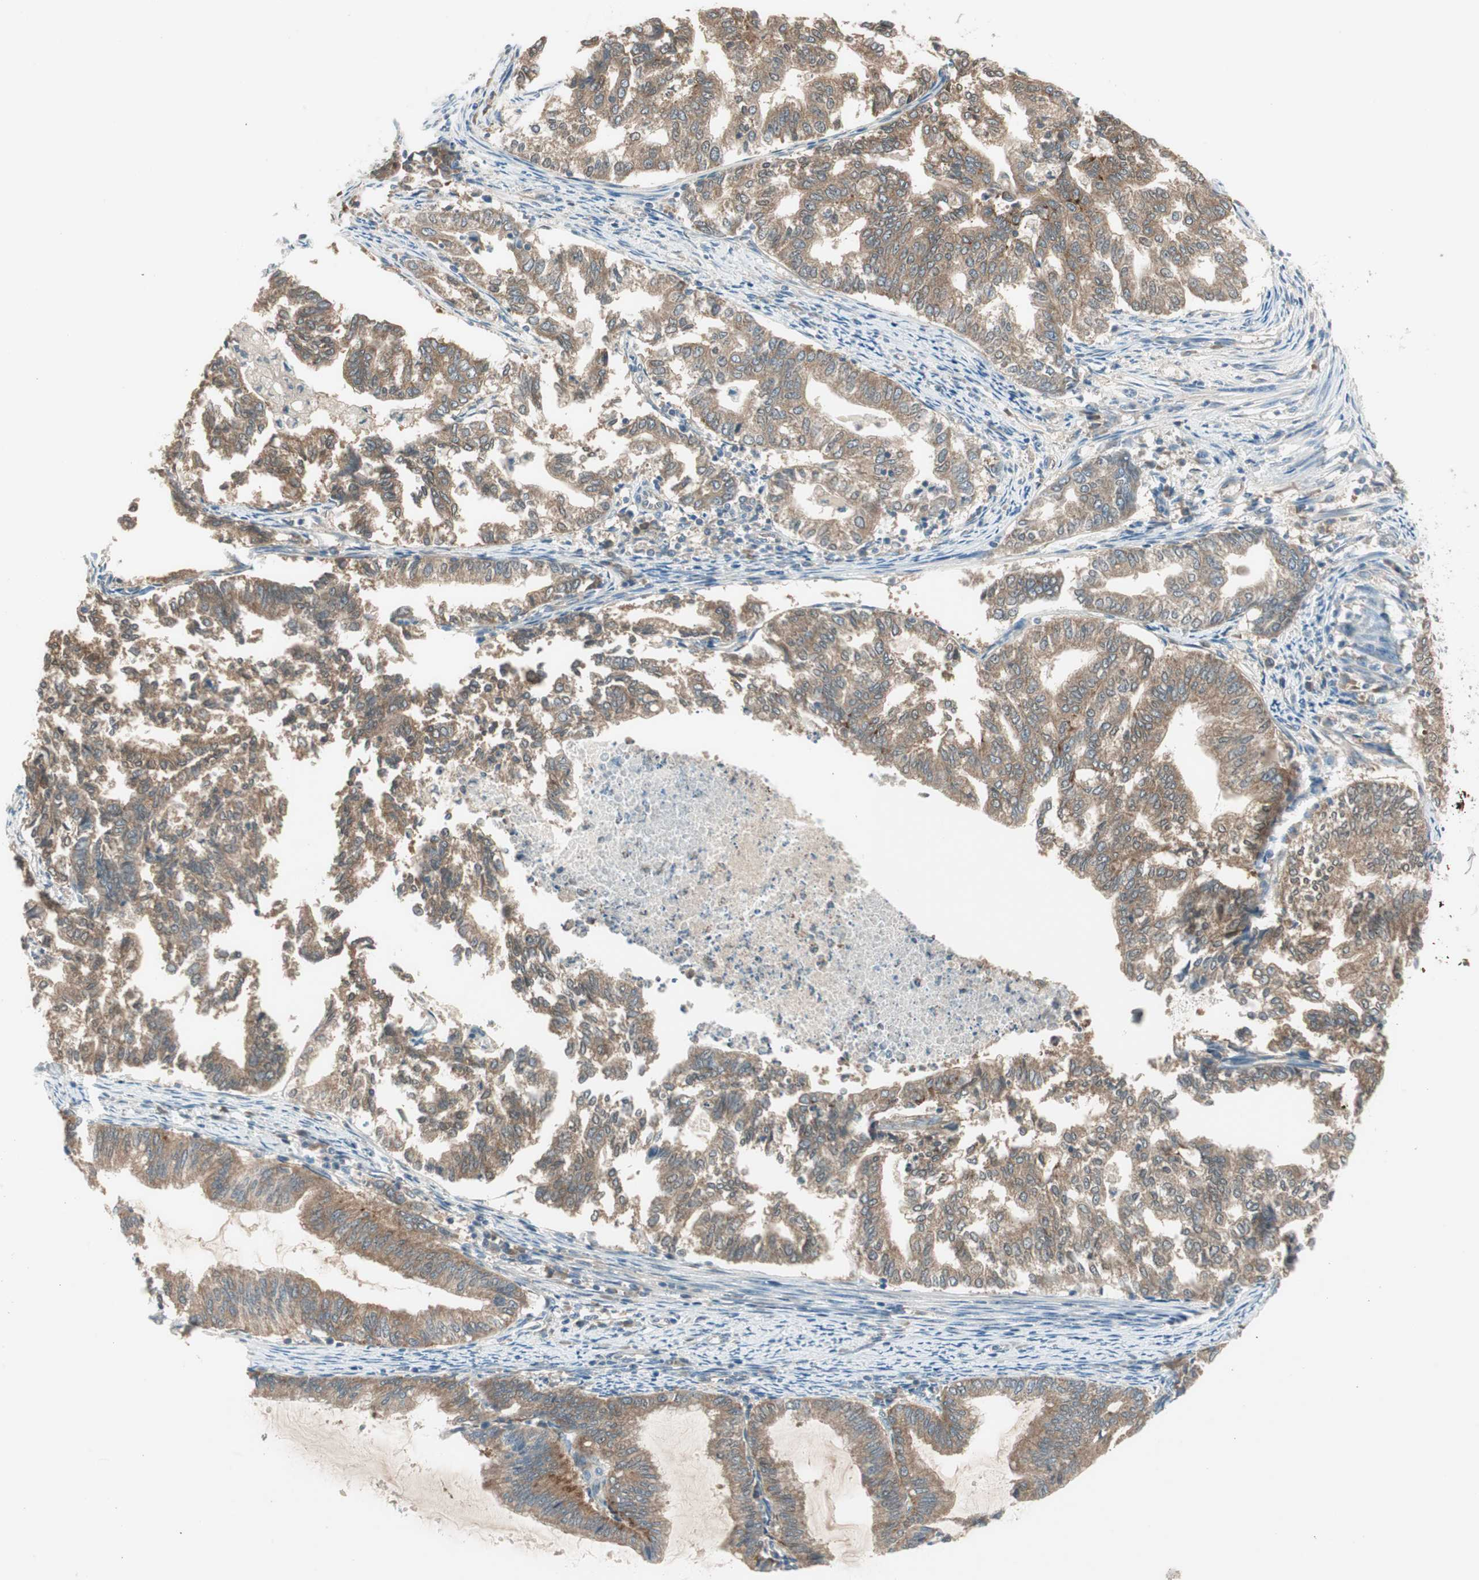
{"staining": {"intensity": "moderate", "quantity": ">75%", "location": "cytoplasmic/membranous"}, "tissue": "endometrial cancer", "cell_type": "Tumor cells", "image_type": "cancer", "snomed": [{"axis": "morphology", "description": "Adenocarcinoma, NOS"}, {"axis": "topography", "description": "Endometrium"}], "caption": "Immunohistochemistry (IHC) of human endometrial cancer (adenocarcinoma) exhibits medium levels of moderate cytoplasmic/membranous positivity in approximately >75% of tumor cells.", "gene": "NCLN", "patient": {"sex": "female", "age": 79}}